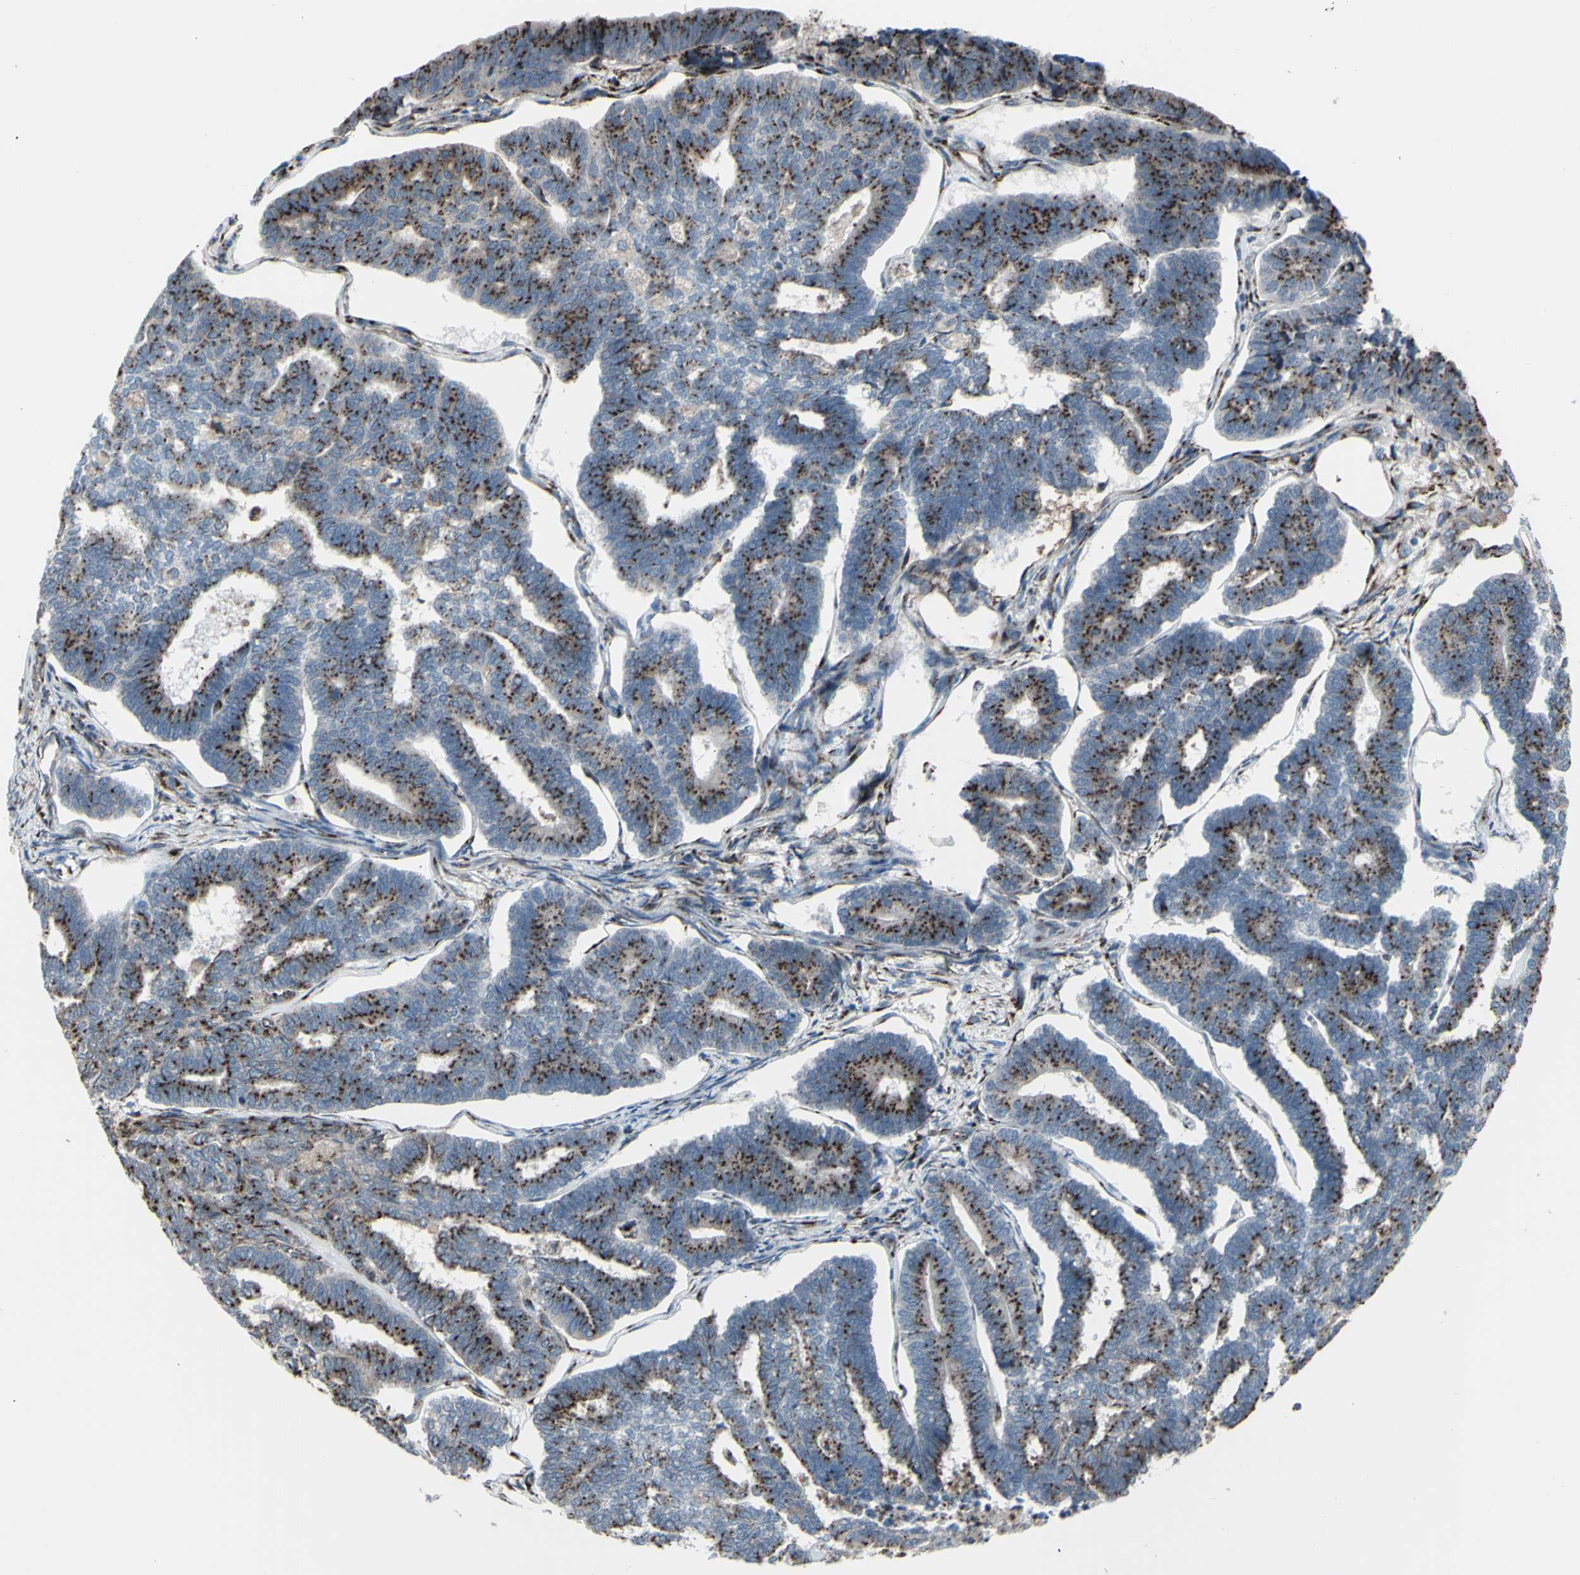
{"staining": {"intensity": "strong", "quantity": "25%-75%", "location": "cytoplasmic/membranous"}, "tissue": "endometrial cancer", "cell_type": "Tumor cells", "image_type": "cancer", "snomed": [{"axis": "morphology", "description": "Adenocarcinoma, NOS"}, {"axis": "topography", "description": "Endometrium"}], "caption": "This is a histology image of immunohistochemistry staining of endometrial cancer (adenocarcinoma), which shows strong positivity in the cytoplasmic/membranous of tumor cells.", "gene": "GLG1", "patient": {"sex": "female", "age": 70}}